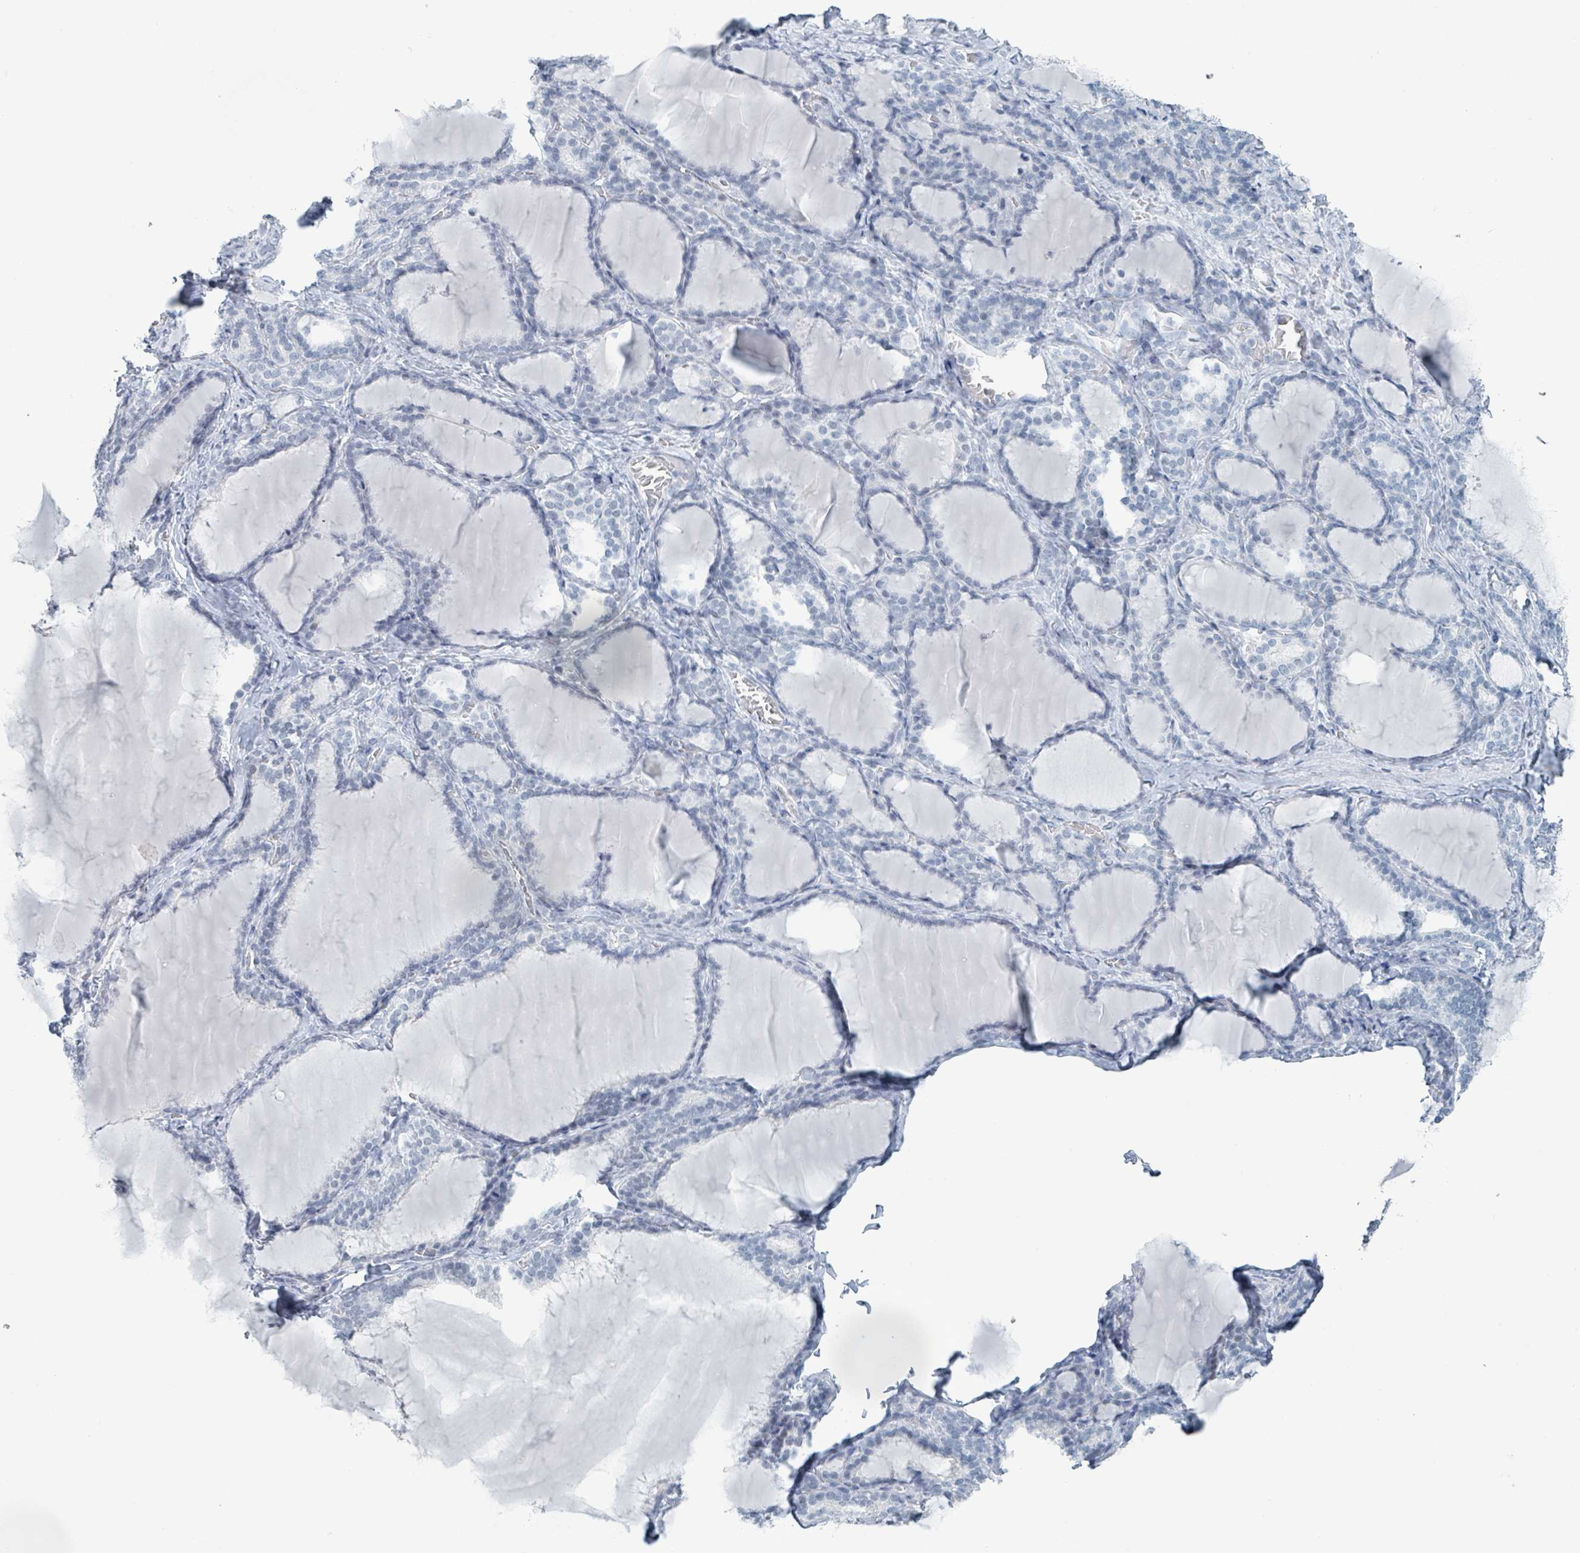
{"staining": {"intensity": "negative", "quantity": "none", "location": "none"}, "tissue": "thyroid gland", "cell_type": "Glandular cells", "image_type": "normal", "snomed": [{"axis": "morphology", "description": "Normal tissue, NOS"}, {"axis": "topography", "description": "Thyroid gland"}], "caption": "Protein analysis of unremarkable thyroid gland demonstrates no significant expression in glandular cells.", "gene": "GPR15LG", "patient": {"sex": "female", "age": 31}}